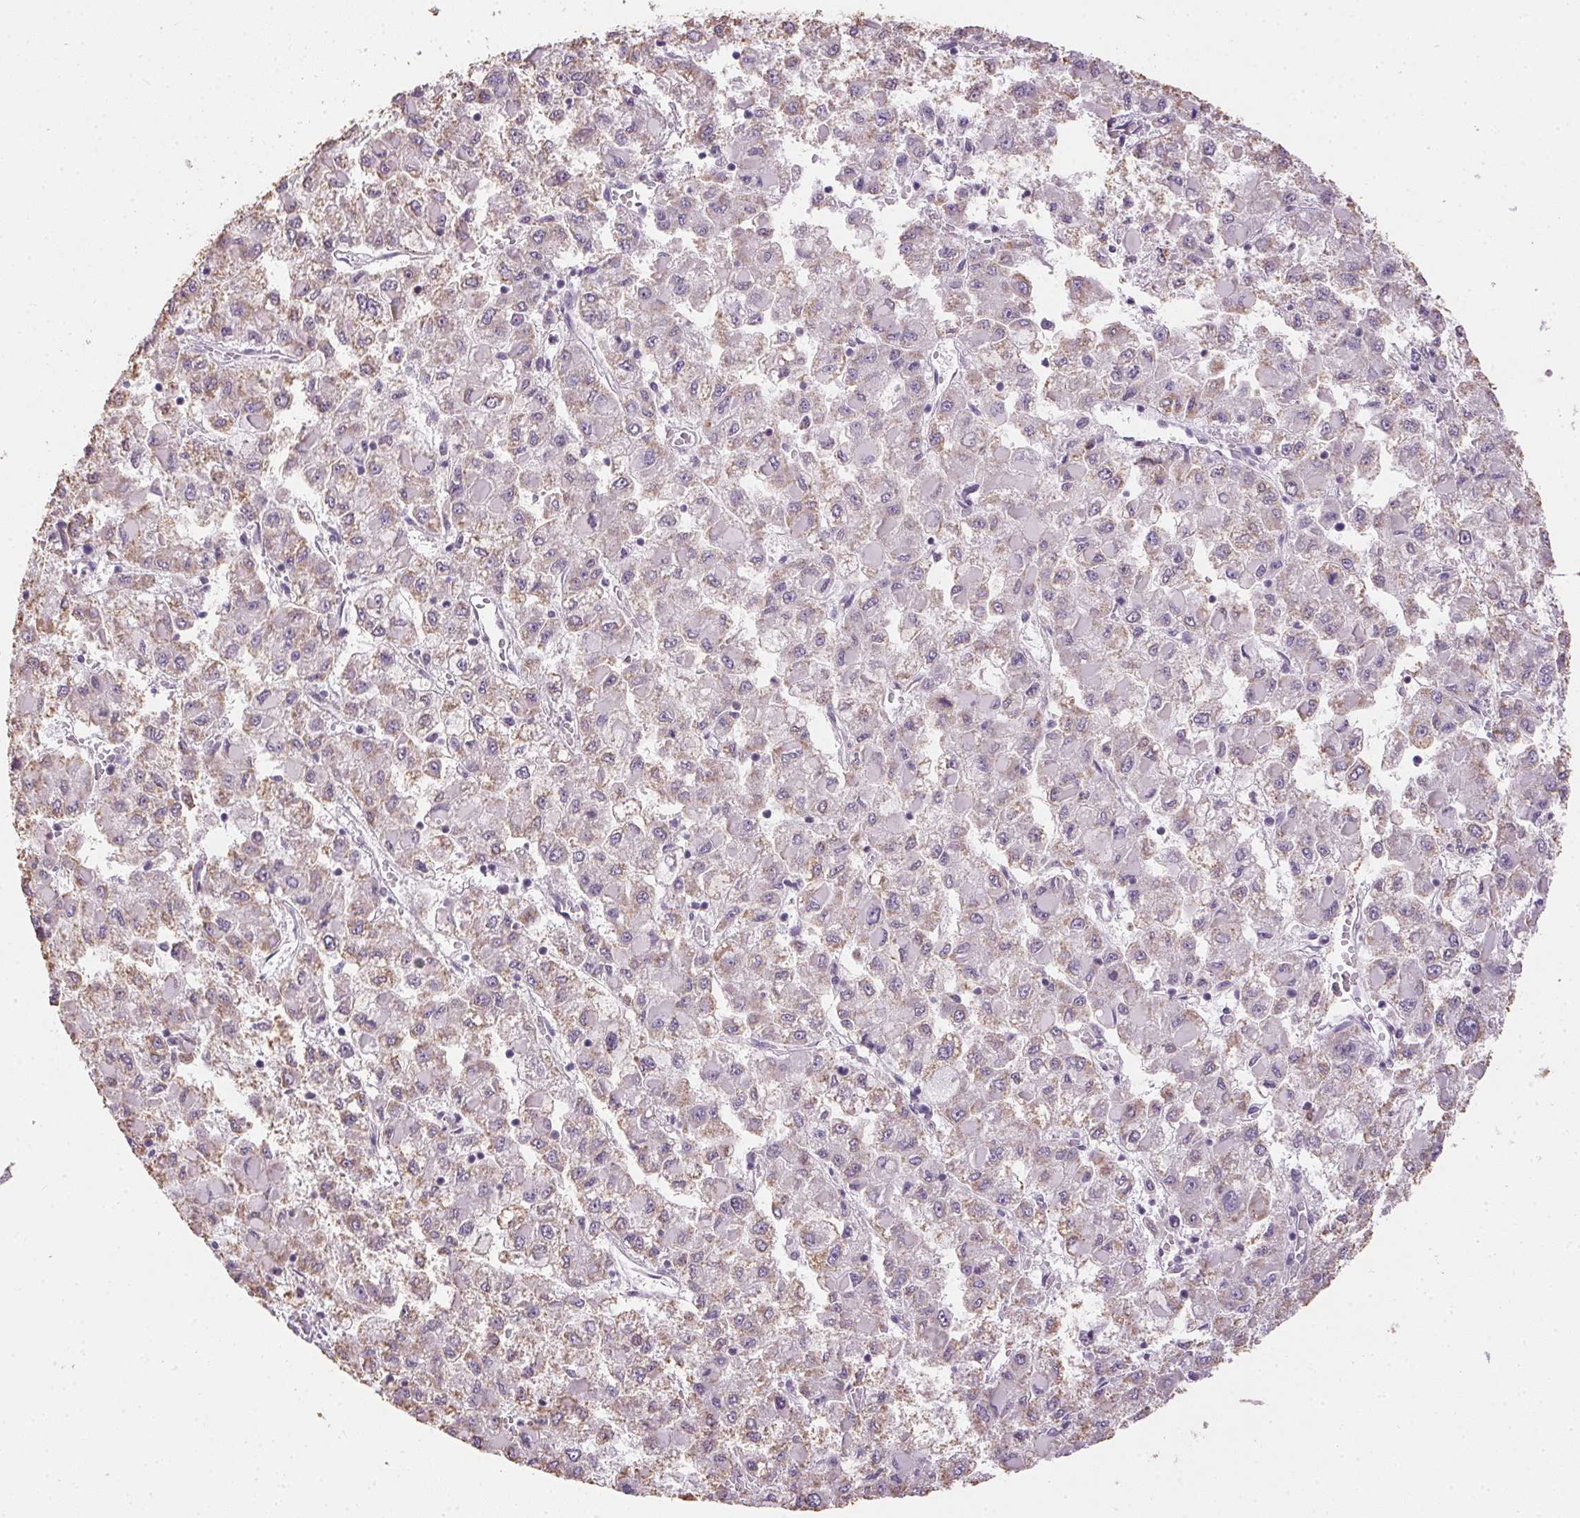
{"staining": {"intensity": "weak", "quantity": "<25%", "location": "cytoplasmic/membranous"}, "tissue": "liver cancer", "cell_type": "Tumor cells", "image_type": "cancer", "snomed": [{"axis": "morphology", "description": "Carcinoma, Hepatocellular, NOS"}, {"axis": "topography", "description": "Liver"}], "caption": "Immunohistochemistry photomicrograph of neoplastic tissue: liver cancer (hepatocellular carcinoma) stained with DAB shows no significant protein expression in tumor cells.", "gene": "SPACA9", "patient": {"sex": "male", "age": 40}}